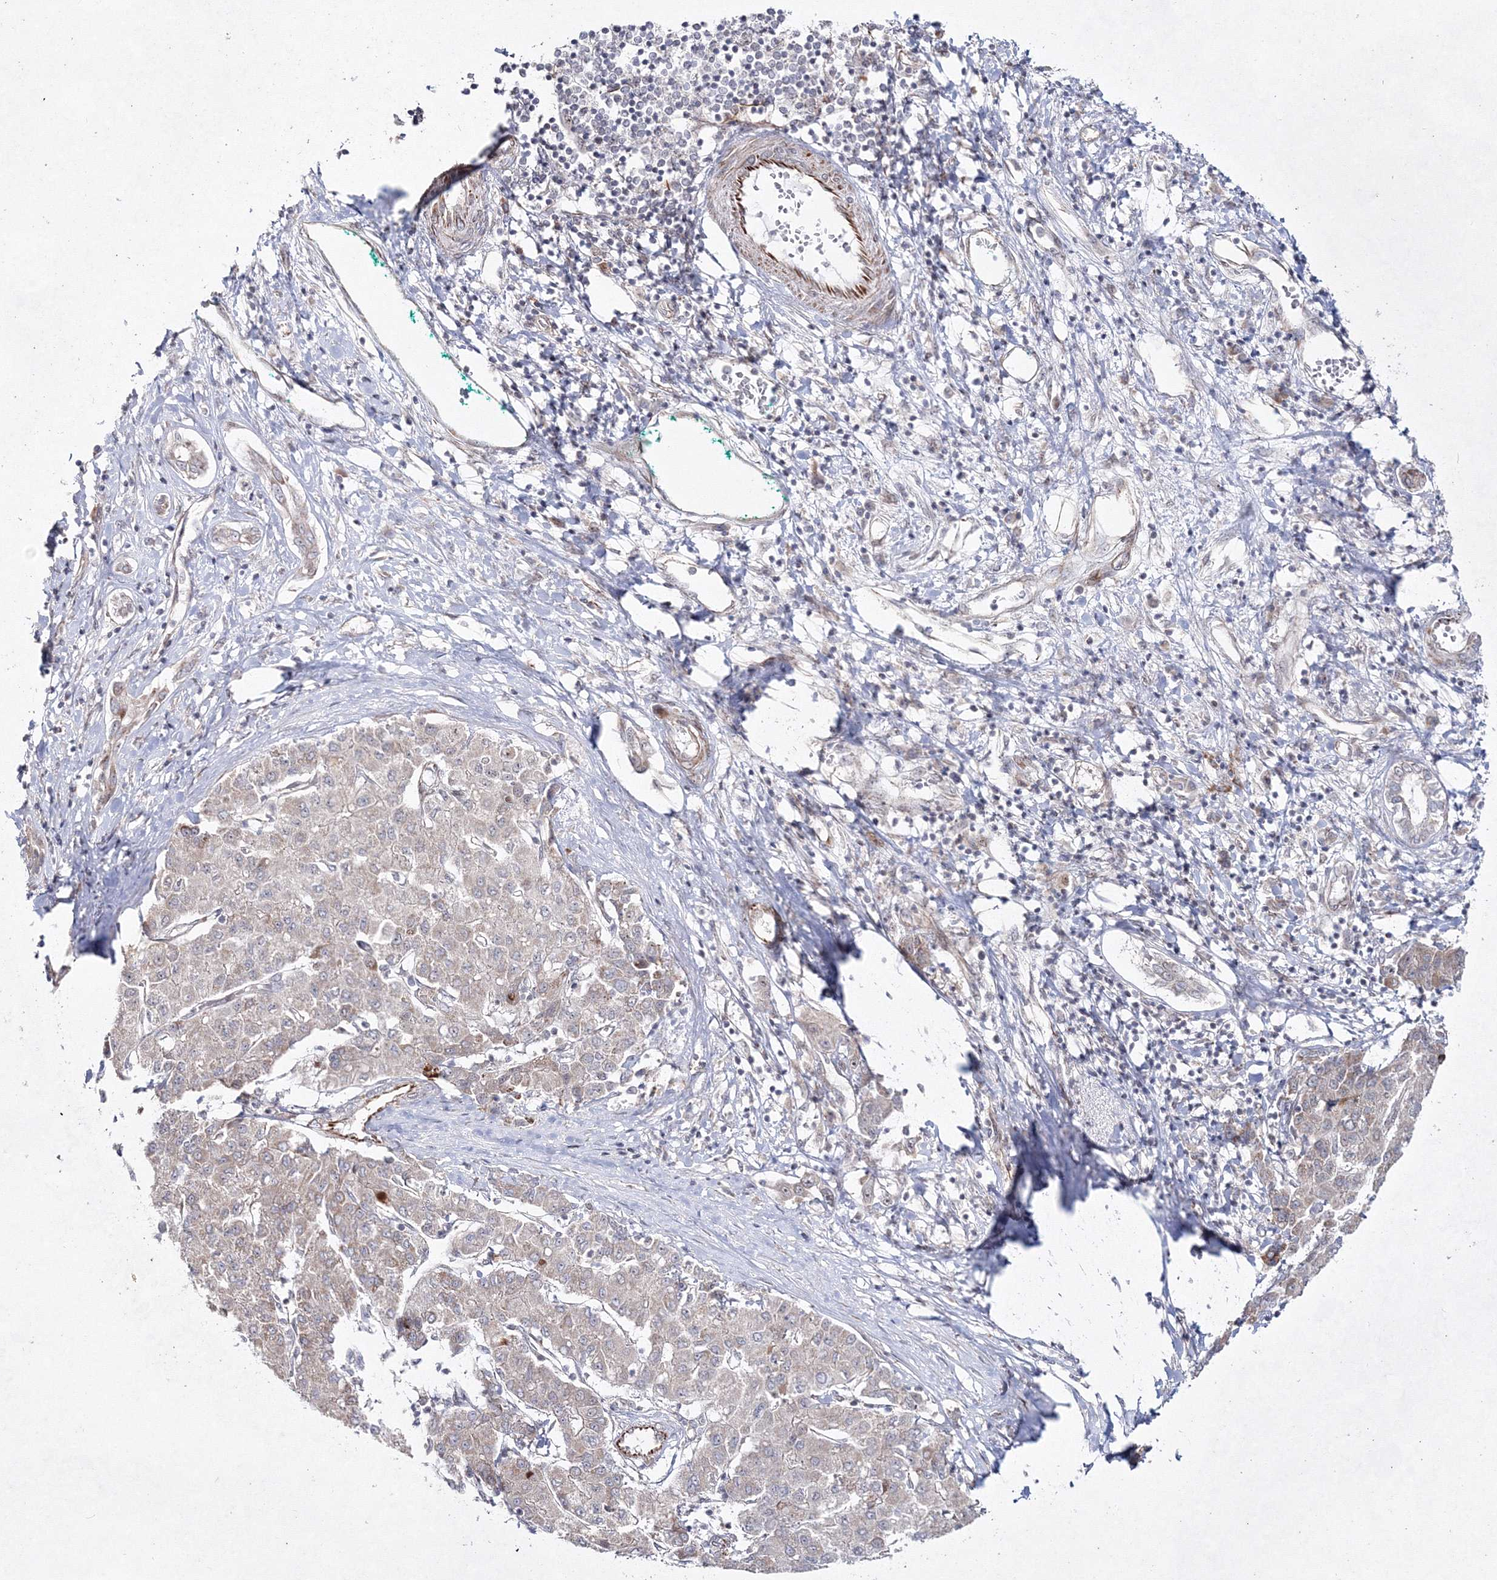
{"staining": {"intensity": "negative", "quantity": "none", "location": "none"}, "tissue": "liver cancer", "cell_type": "Tumor cells", "image_type": "cancer", "snomed": [{"axis": "morphology", "description": "Carcinoma, Hepatocellular, NOS"}, {"axis": "topography", "description": "Liver"}], "caption": "This is a histopathology image of immunohistochemistry (IHC) staining of liver cancer (hepatocellular carcinoma), which shows no staining in tumor cells.", "gene": "SNIP1", "patient": {"sex": "male", "age": 65}}